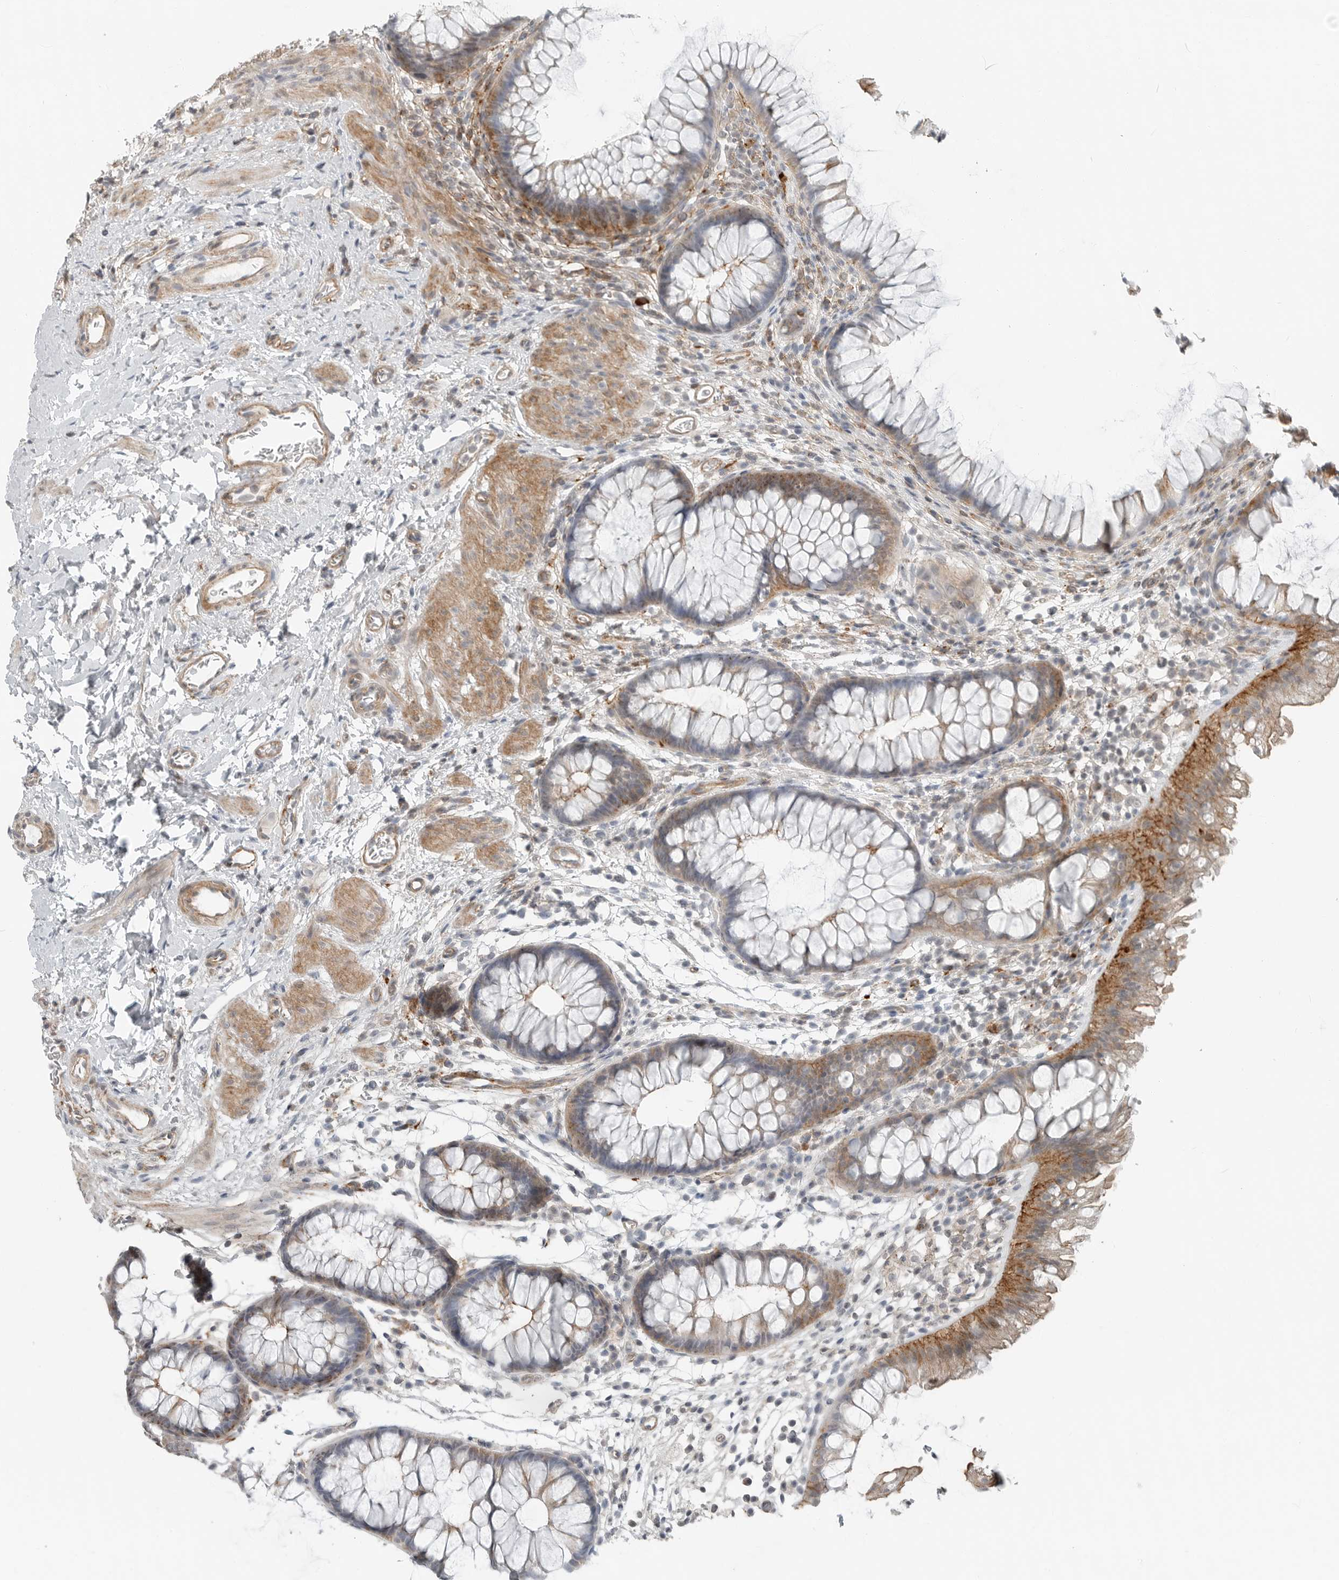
{"staining": {"intensity": "moderate", "quantity": ">75%", "location": "cytoplasmic/membranous"}, "tissue": "colon", "cell_type": "Endothelial cells", "image_type": "normal", "snomed": [{"axis": "morphology", "description": "Normal tissue, NOS"}, {"axis": "topography", "description": "Colon"}], "caption": "Protein positivity by IHC demonstrates moderate cytoplasmic/membranous positivity in about >75% of endothelial cells in benign colon. The protein of interest is stained brown, and the nuclei are stained in blue (DAB (3,3'-diaminobenzidine) IHC with brightfield microscopy, high magnification).", "gene": "LEFTY2", "patient": {"sex": "female", "age": 62}}